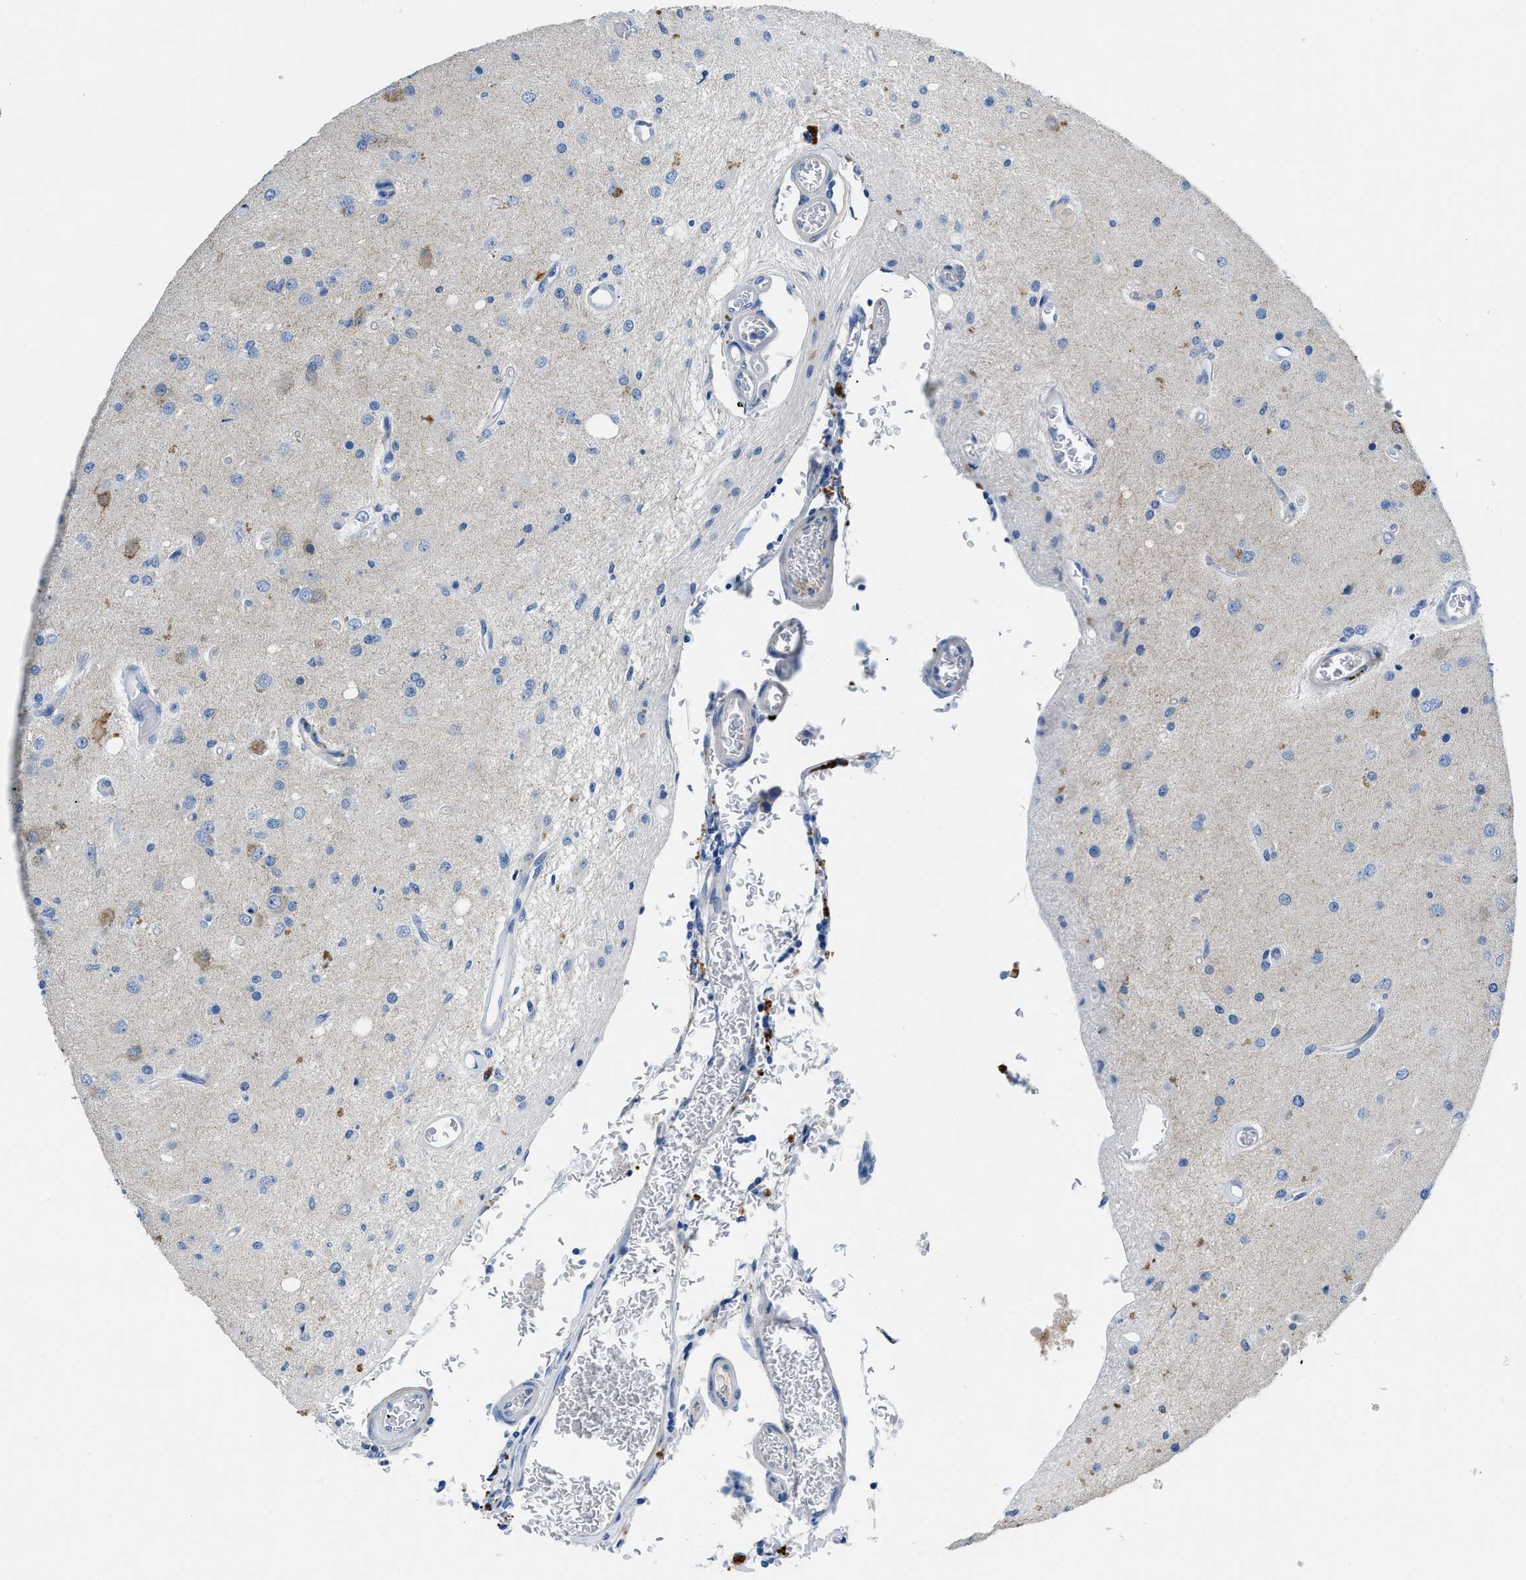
{"staining": {"intensity": "negative", "quantity": "none", "location": "none"}, "tissue": "glioma", "cell_type": "Tumor cells", "image_type": "cancer", "snomed": [{"axis": "morphology", "description": "Normal tissue, NOS"}, {"axis": "morphology", "description": "Glioma, malignant, High grade"}, {"axis": "topography", "description": "Cerebral cortex"}], "caption": "This photomicrograph is of high-grade glioma (malignant) stained with IHC to label a protein in brown with the nuclei are counter-stained blue. There is no positivity in tumor cells.", "gene": "SLC10A6", "patient": {"sex": "male", "age": 77}}